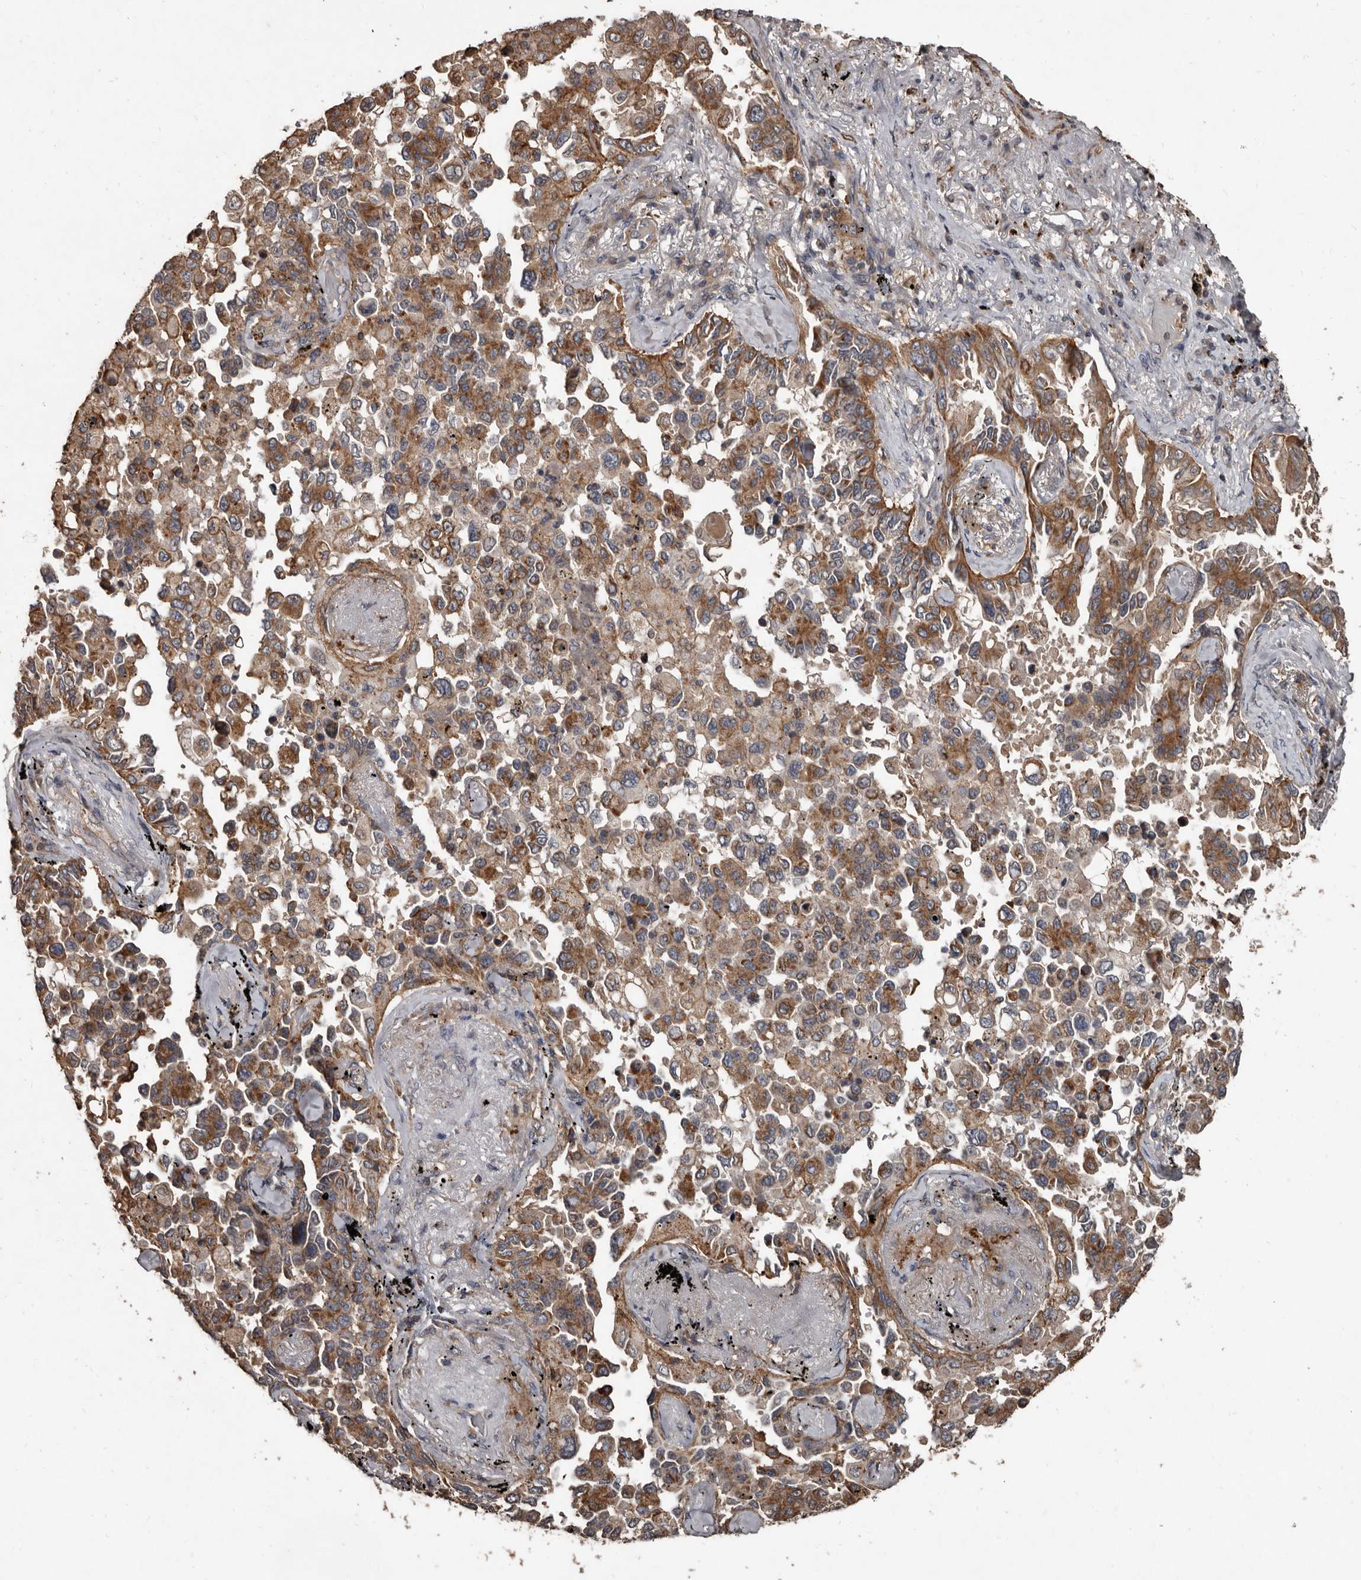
{"staining": {"intensity": "moderate", "quantity": ">75%", "location": "cytoplasmic/membranous"}, "tissue": "lung cancer", "cell_type": "Tumor cells", "image_type": "cancer", "snomed": [{"axis": "morphology", "description": "Adenocarcinoma, NOS"}, {"axis": "topography", "description": "Lung"}], "caption": "A medium amount of moderate cytoplasmic/membranous positivity is seen in about >75% of tumor cells in lung cancer (adenocarcinoma) tissue.", "gene": "GREB1", "patient": {"sex": "female", "age": 67}}